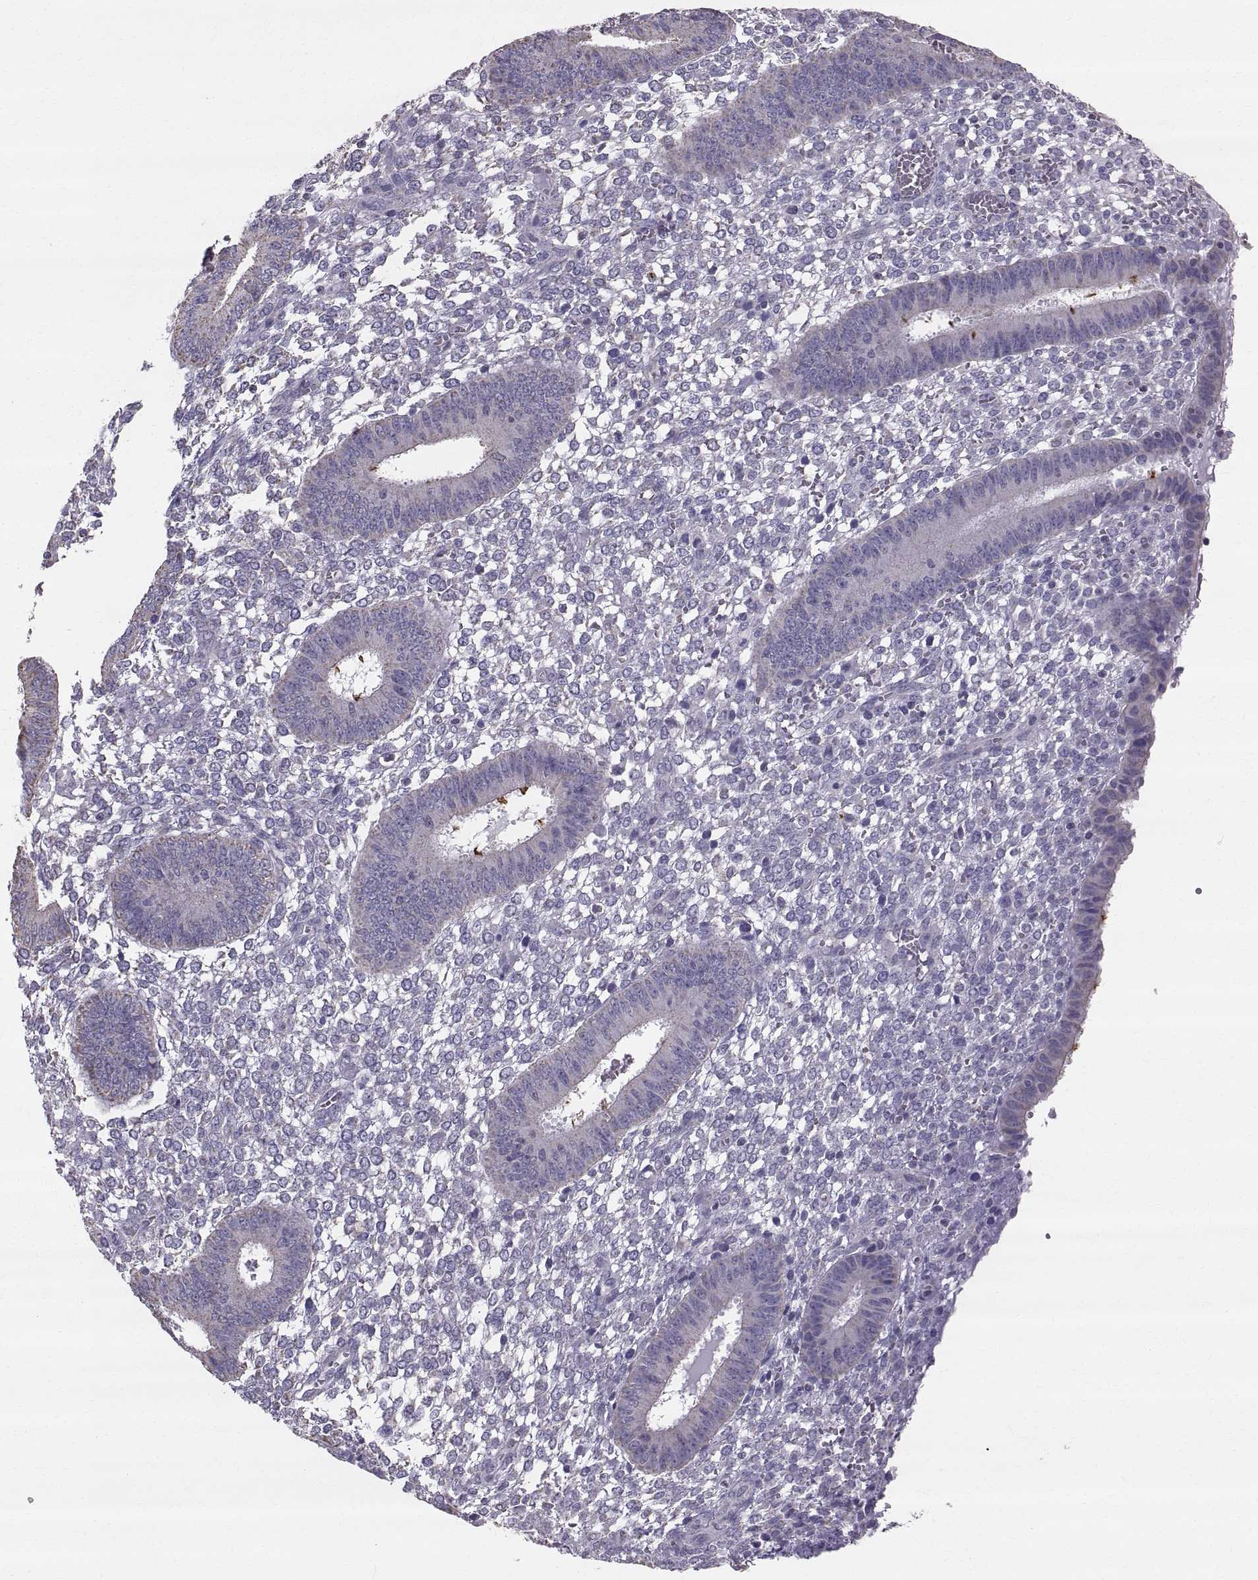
{"staining": {"intensity": "negative", "quantity": "none", "location": "none"}, "tissue": "endometrium", "cell_type": "Cells in endometrial stroma", "image_type": "normal", "snomed": [{"axis": "morphology", "description": "Normal tissue, NOS"}, {"axis": "topography", "description": "Endometrium"}], "caption": "This is a histopathology image of immunohistochemistry (IHC) staining of normal endometrium, which shows no staining in cells in endometrial stroma.", "gene": "STMND1", "patient": {"sex": "female", "age": 42}}